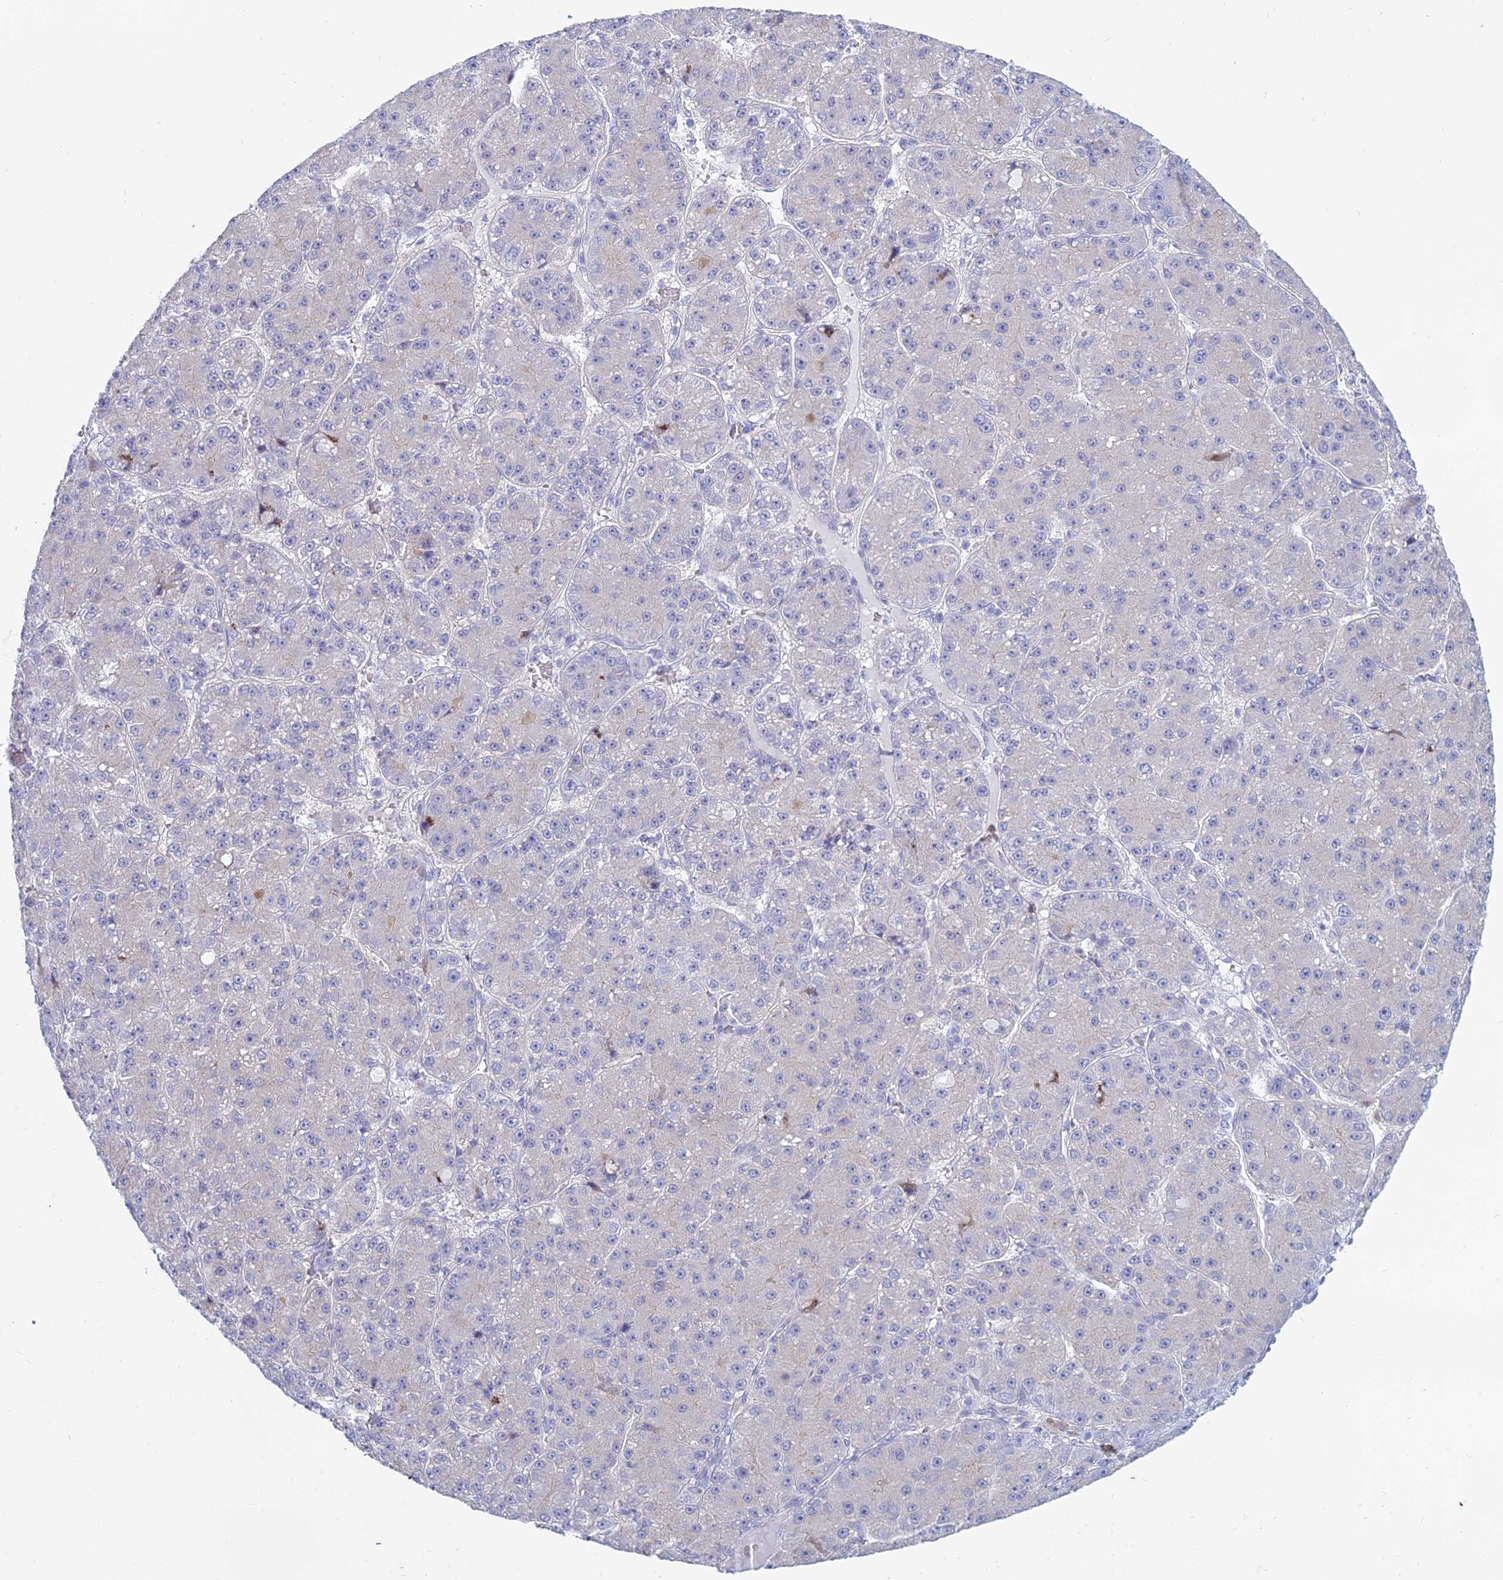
{"staining": {"intensity": "negative", "quantity": "none", "location": "none"}, "tissue": "liver cancer", "cell_type": "Tumor cells", "image_type": "cancer", "snomed": [{"axis": "morphology", "description": "Carcinoma, Hepatocellular, NOS"}, {"axis": "topography", "description": "Liver"}], "caption": "Liver hepatocellular carcinoma stained for a protein using immunohistochemistry exhibits no staining tumor cells.", "gene": "SMIM24", "patient": {"sex": "male", "age": 67}}